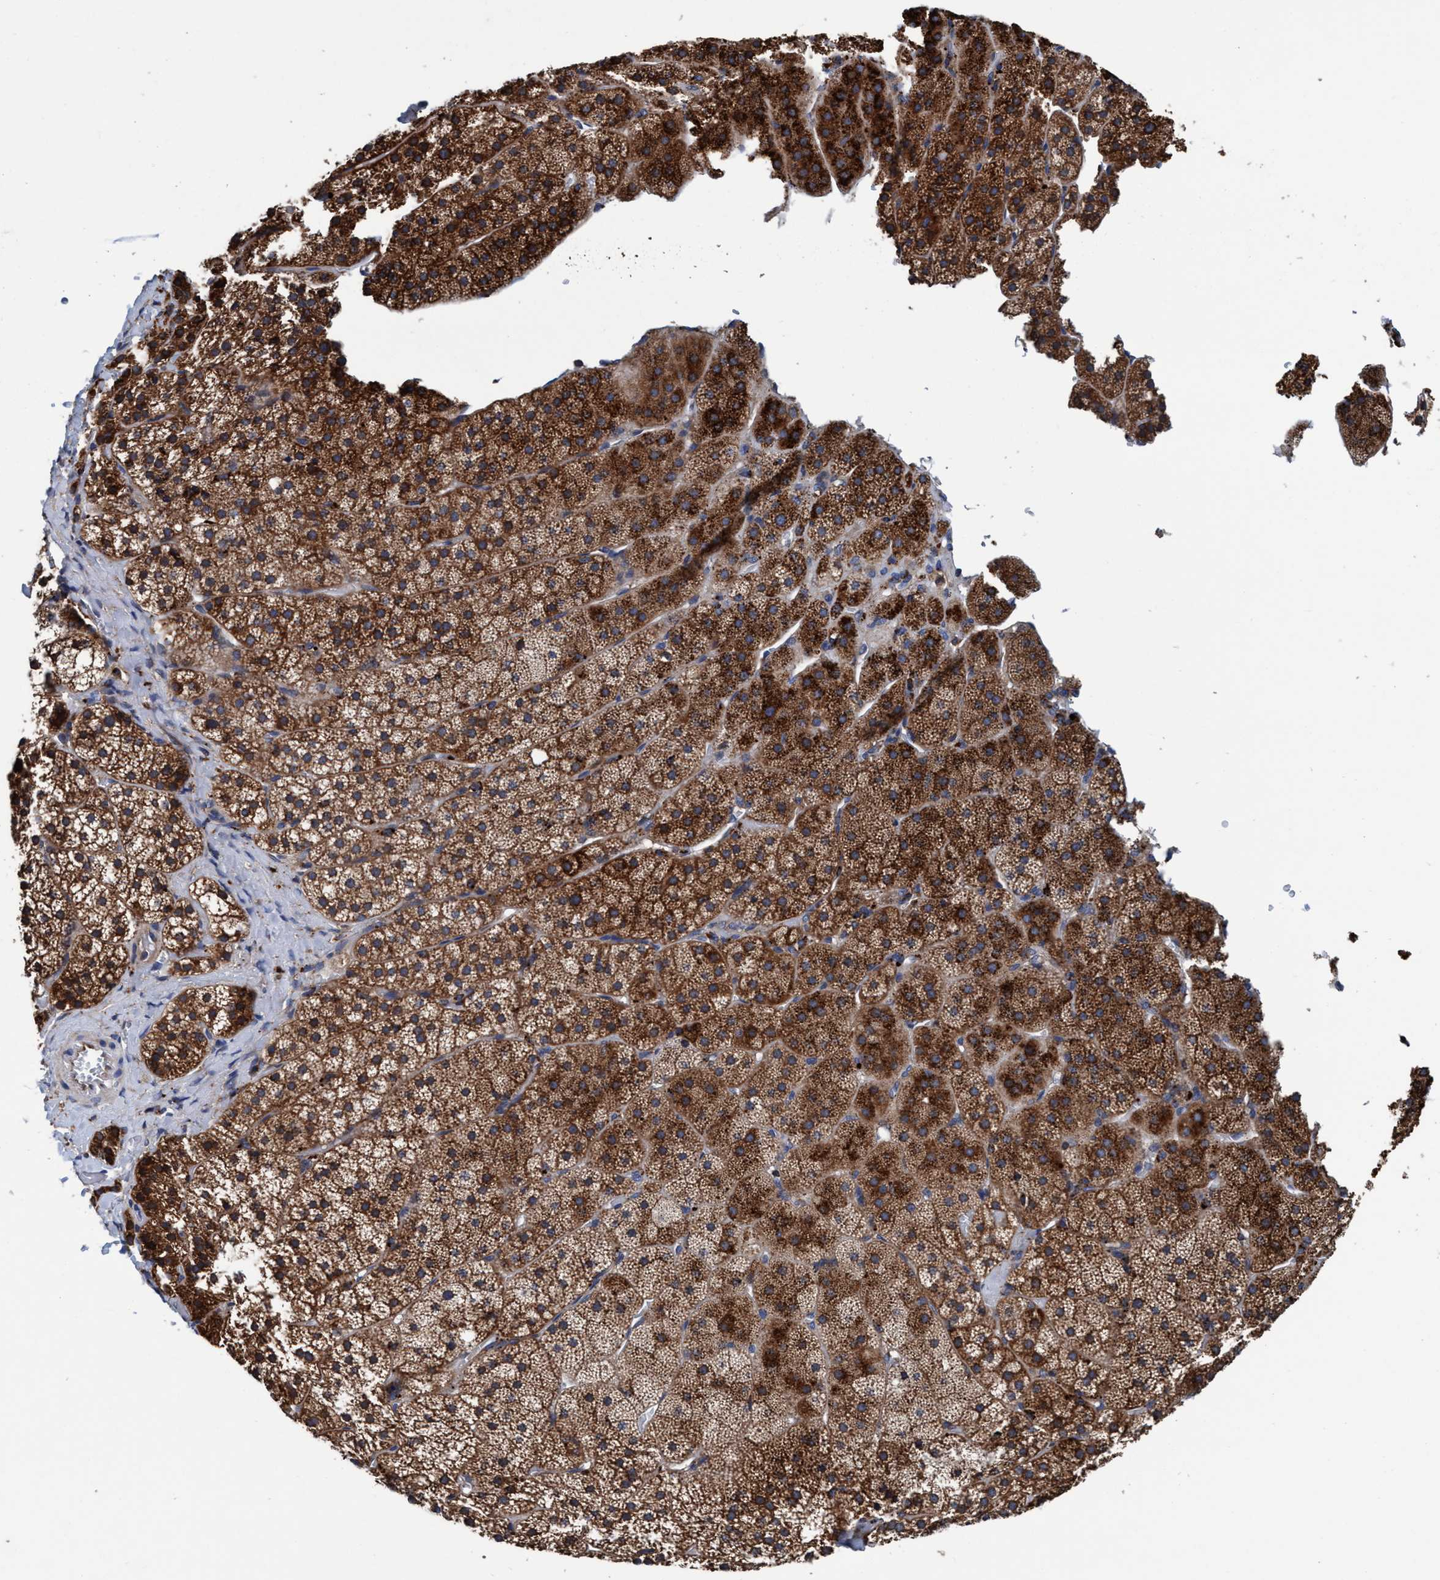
{"staining": {"intensity": "strong", "quantity": ">75%", "location": "cytoplasmic/membranous"}, "tissue": "adrenal gland", "cell_type": "Glandular cells", "image_type": "normal", "snomed": [{"axis": "morphology", "description": "Normal tissue, NOS"}, {"axis": "topography", "description": "Adrenal gland"}], "caption": "The photomicrograph demonstrates staining of normal adrenal gland, revealing strong cytoplasmic/membranous protein staining (brown color) within glandular cells.", "gene": "ENDOG", "patient": {"sex": "female", "age": 44}}